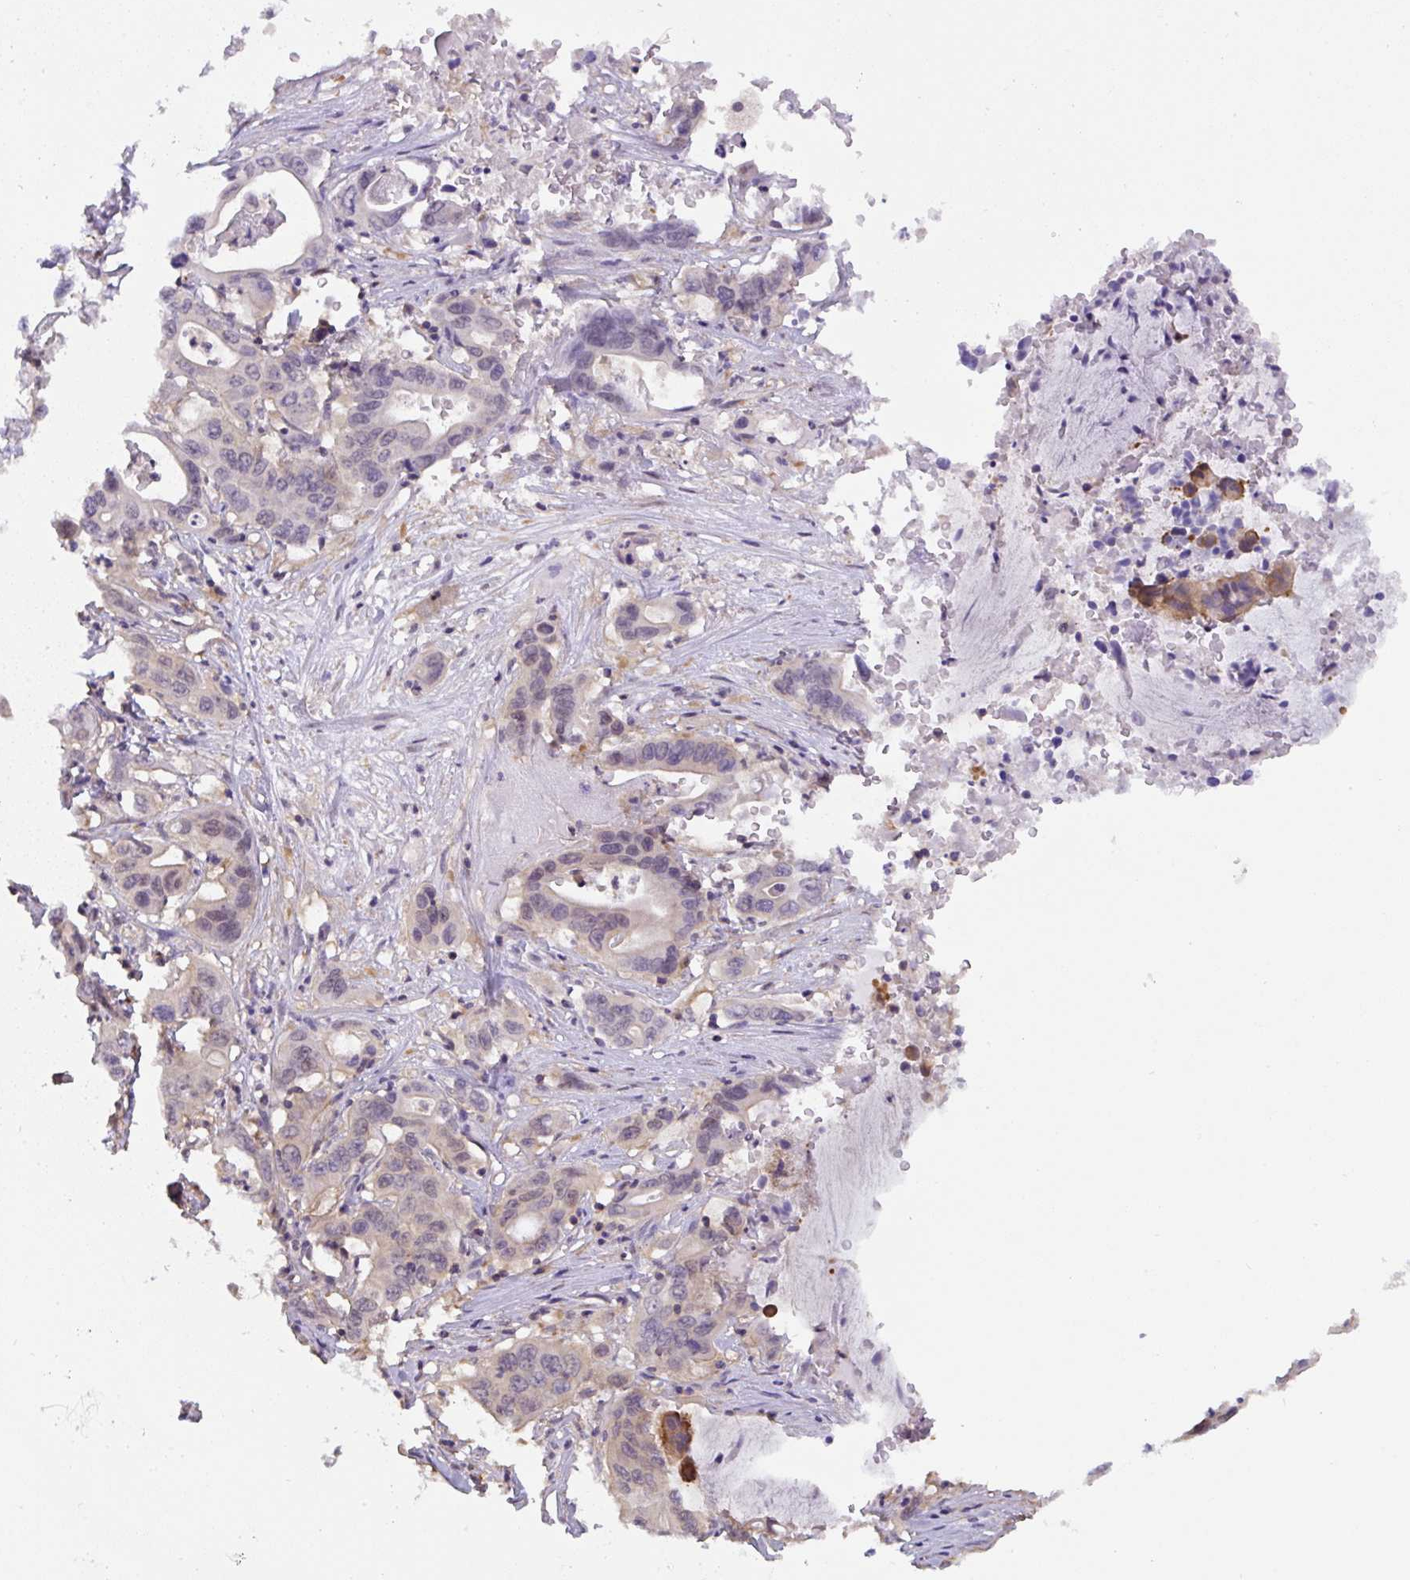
{"staining": {"intensity": "weak", "quantity": "25%-75%", "location": "cytoplasmic/membranous"}, "tissue": "lung cancer", "cell_type": "Tumor cells", "image_type": "cancer", "snomed": [{"axis": "morphology", "description": "Adenocarcinoma, NOS"}, {"axis": "topography", "description": "Lung"}], "caption": "DAB (3,3'-diaminobenzidine) immunohistochemical staining of lung cancer (adenocarcinoma) displays weak cytoplasmic/membranous protein expression in approximately 25%-75% of tumor cells.", "gene": "ST13", "patient": {"sex": "female", "age": 60}}